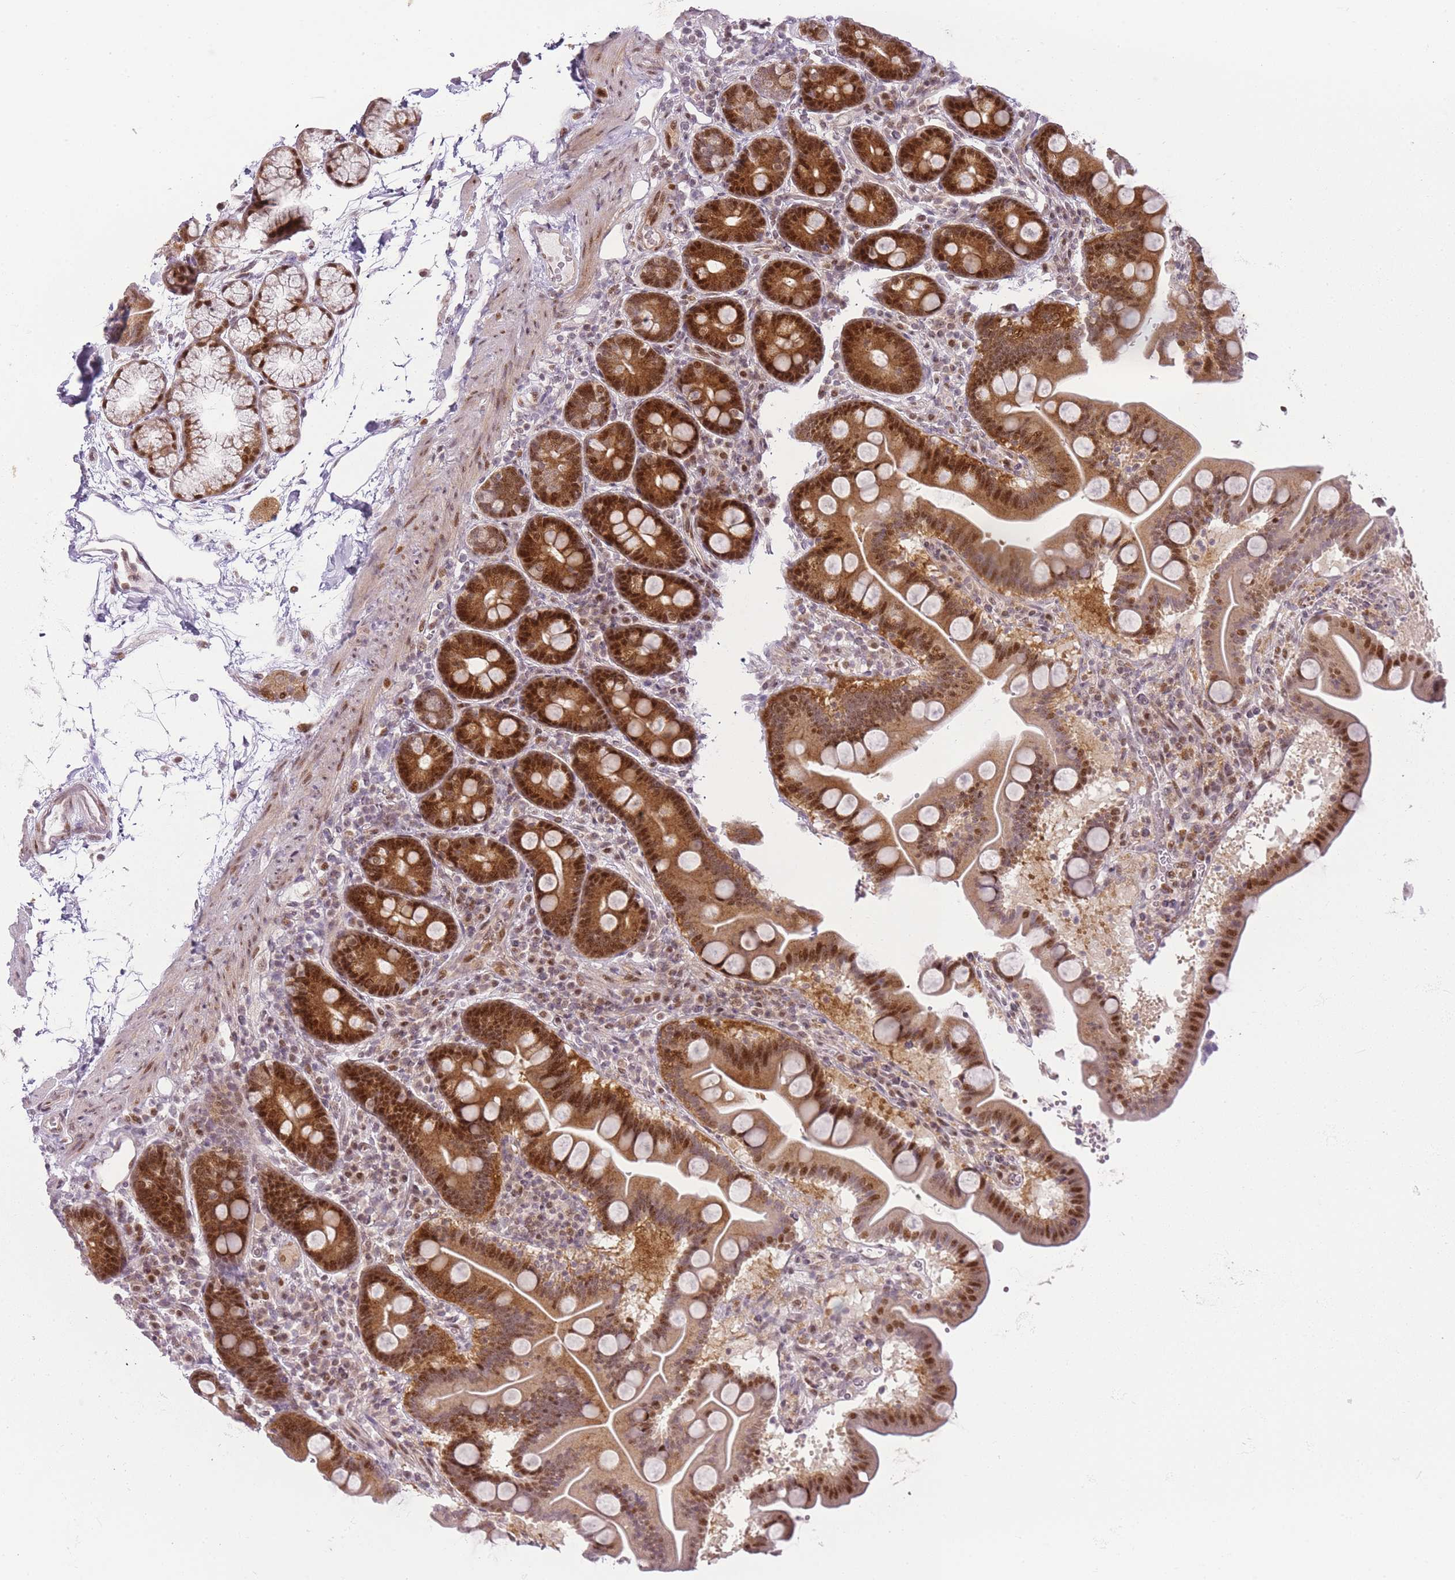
{"staining": {"intensity": "strong", "quantity": ">75%", "location": "cytoplasmic/membranous,nuclear"}, "tissue": "duodenum", "cell_type": "Glandular cells", "image_type": "normal", "snomed": [{"axis": "morphology", "description": "Normal tissue, NOS"}, {"axis": "topography", "description": "Duodenum"}], "caption": "The histopathology image displays staining of unremarkable duodenum, revealing strong cytoplasmic/membranous,nuclear protein positivity (brown color) within glandular cells.", "gene": "OGG1", "patient": {"sex": "male", "age": 54}}